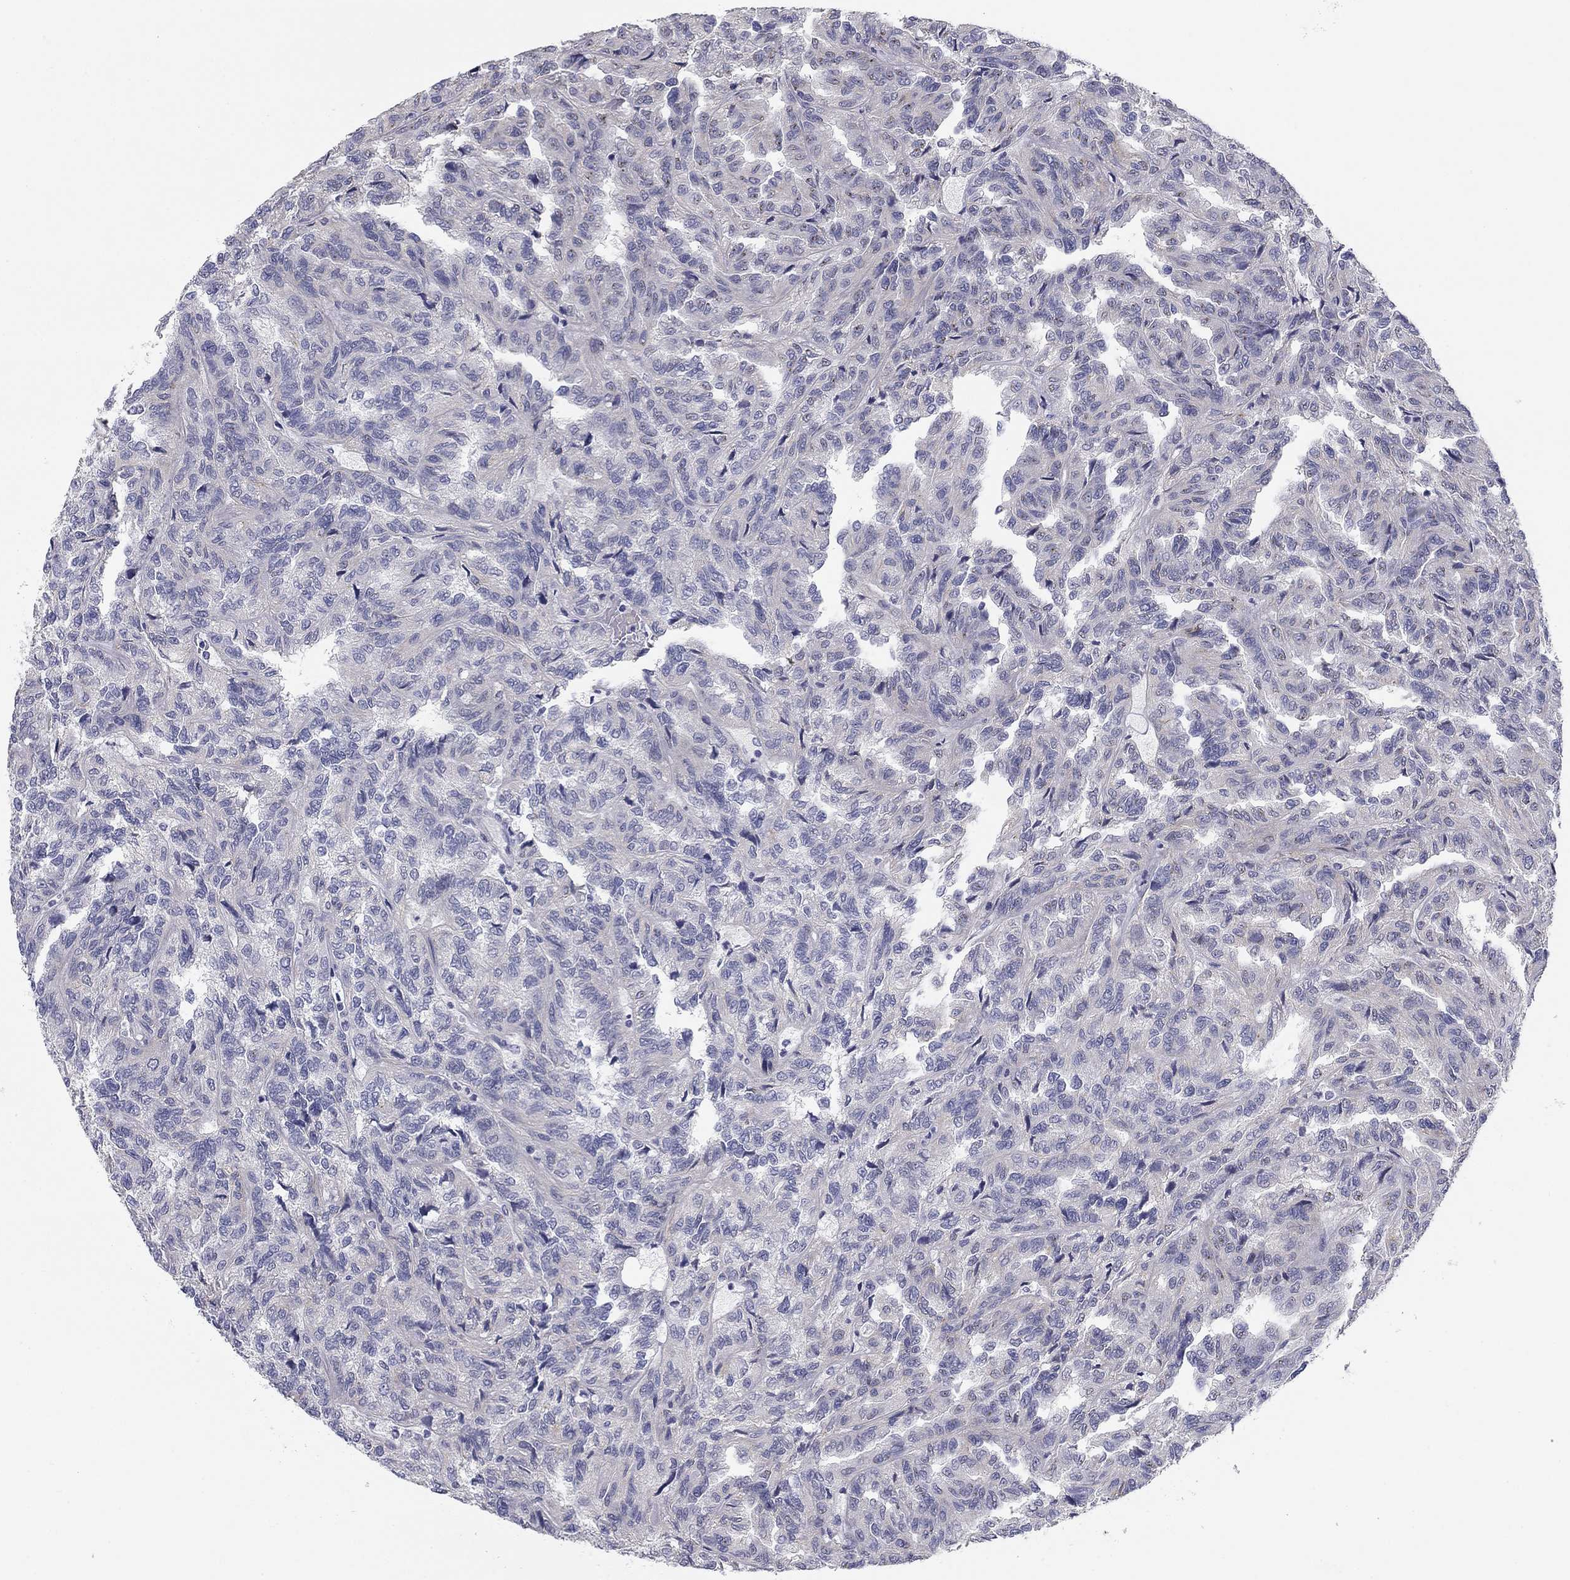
{"staining": {"intensity": "negative", "quantity": "none", "location": "none"}, "tissue": "renal cancer", "cell_type": "Tumor cells", "image_type": "cancer", "snomed": [{"axis": "morphology", "description": "Adenocarcinoma, NOS"}, {"axis": "topography", "description": "Kidney"}], "caption": "Micrograph shows no significant protein positivity in tumor cells of renal cancer.", "gene": "SEPTIN3", "patient": {"sex": "male", "age": 79}}